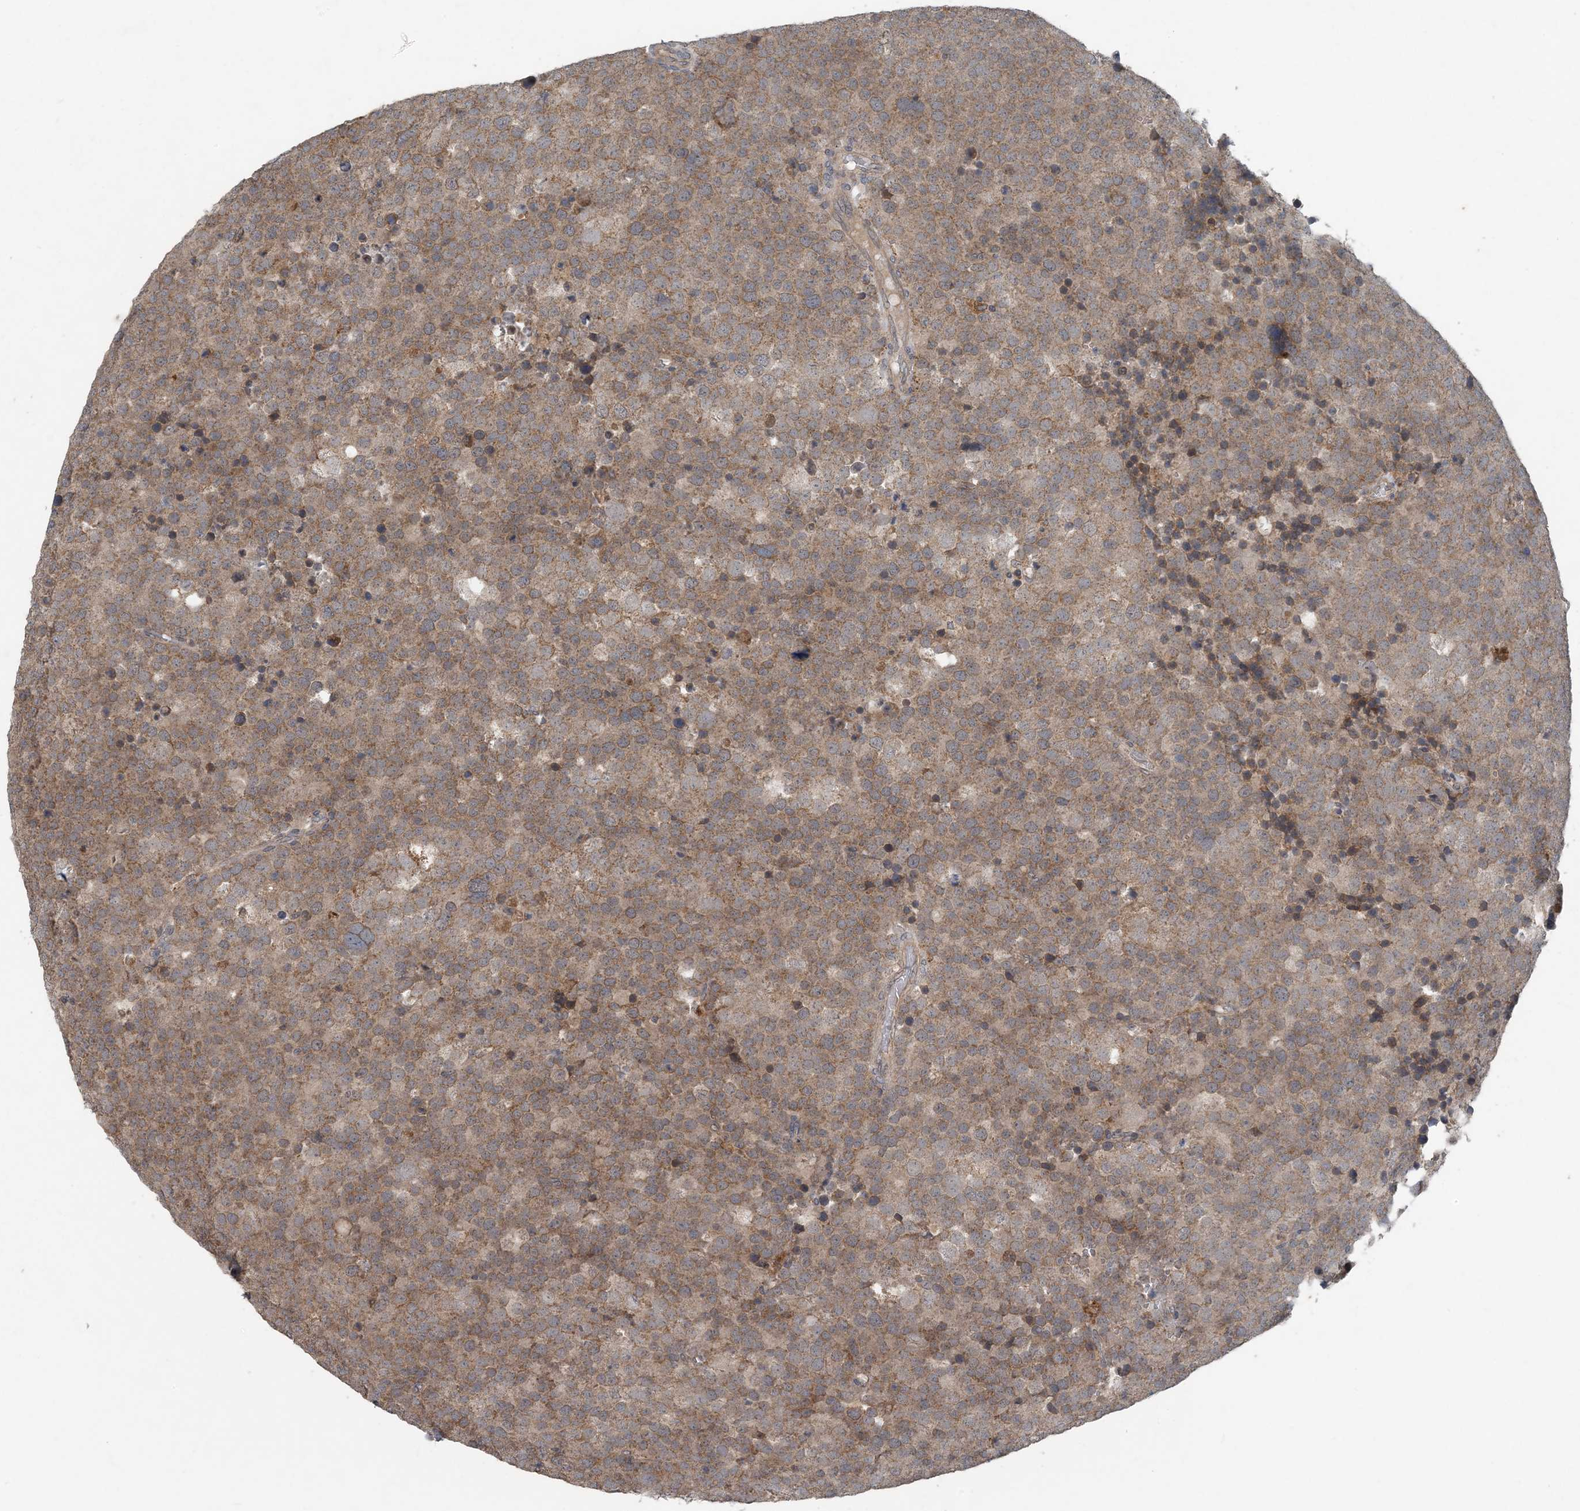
{"staining": {"intensity": "moderate", "quantity": ">75%", "location": "cytoplasmic/membranous"}, "tissue": "testis cancer", "cell_type": "Tumor cells", "image_type": "cancer", "snomed": [{"axis": "morphology", "description": "Seminoma, NOS"}, {"axis": "topography", "description": "Testis"}], "caption": "The micrograph displays immunohistochemical staining of testis seminoma. There is moderate cytoplasmic/membranous expression is present in about >75% of tumor cells. Nuclei are stained in blue.", "gene": "MYO9B", "patient": {"sex": "male", "age": 71}}